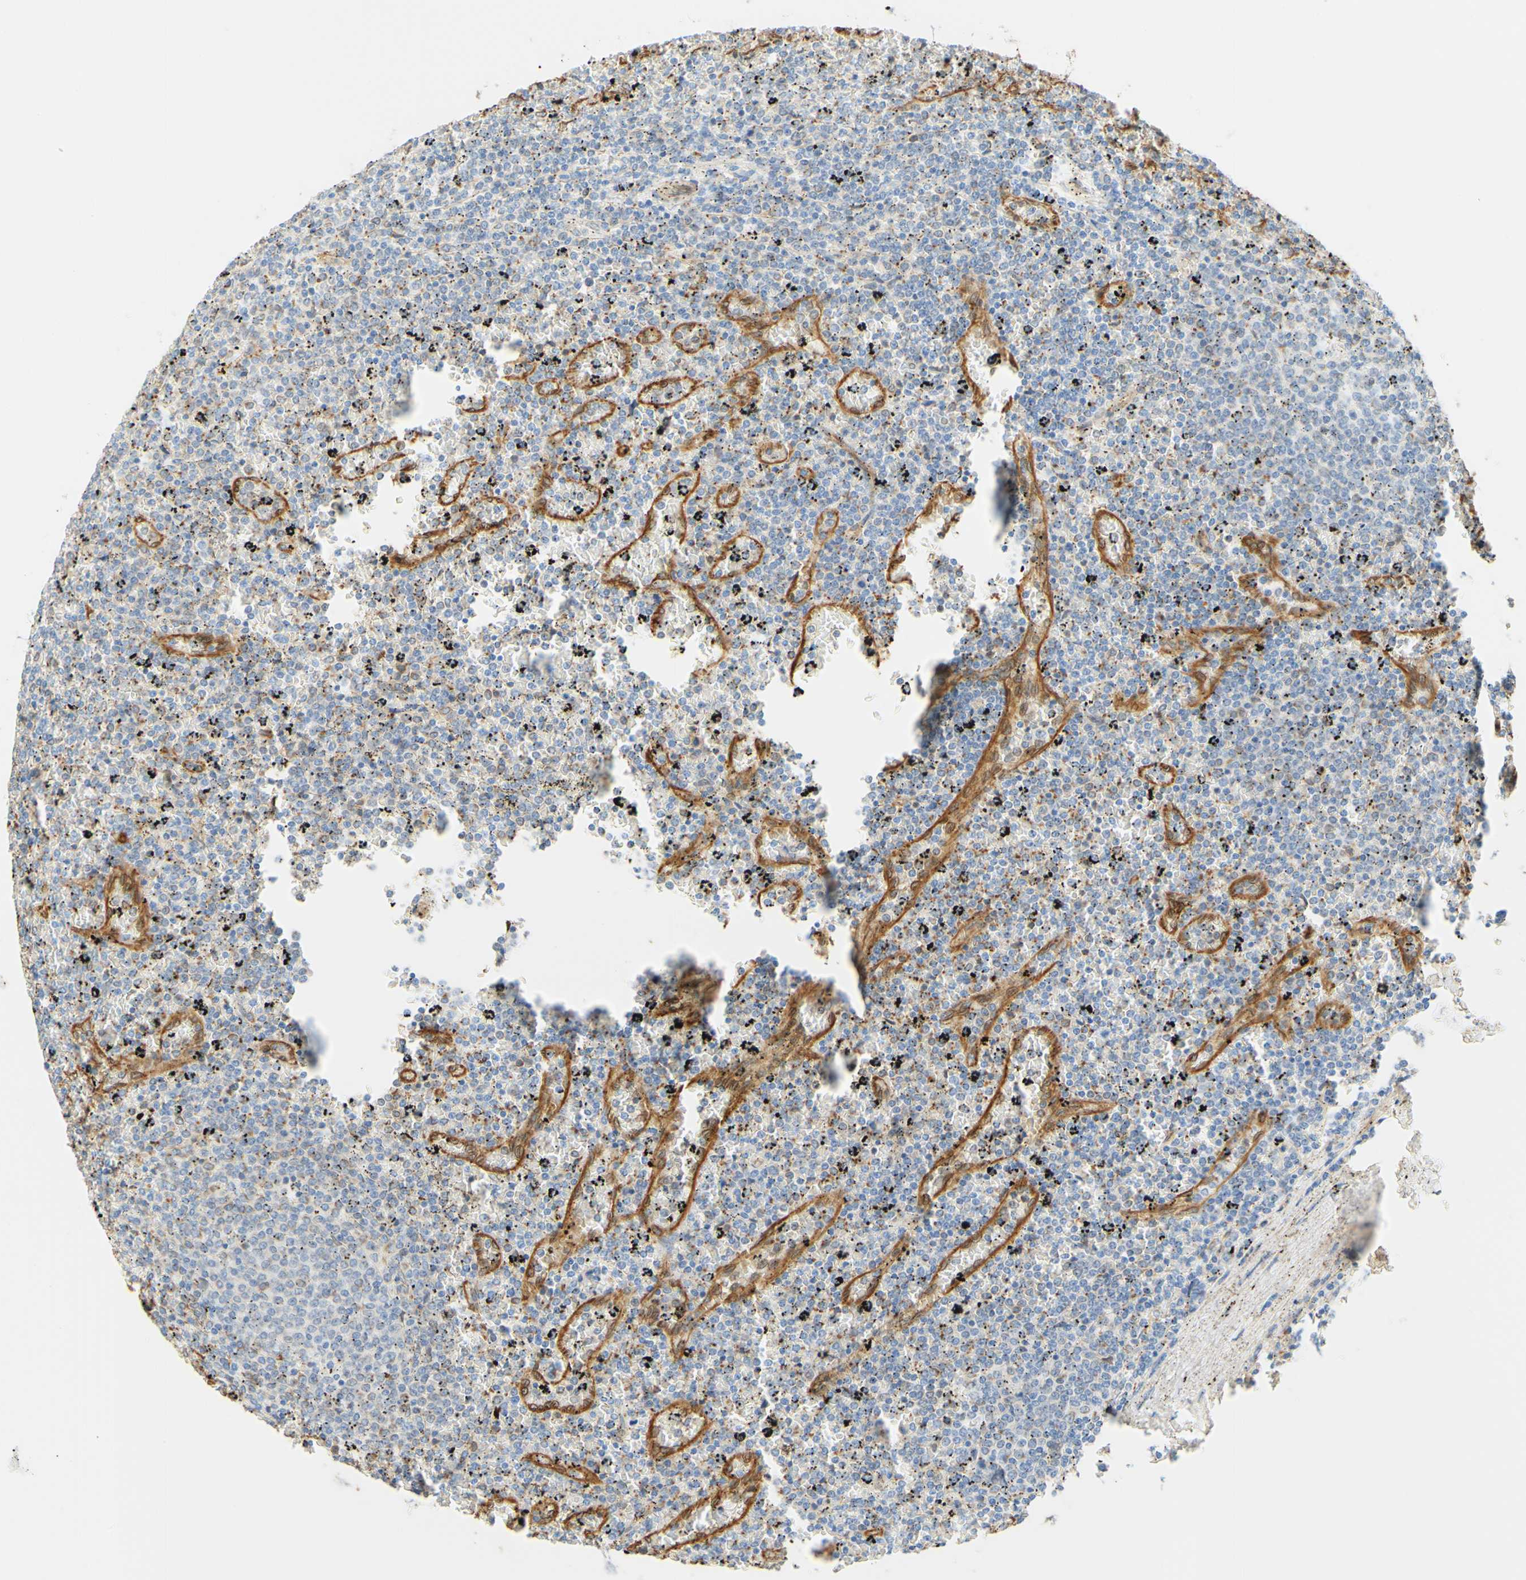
{"staining": {"intensity": "negative", "quantity": "none", "location": "none"}, "tissue": "lymphoma", "cell_type": "Tumor cells", "image_type": "cancer", "snomed": [{"axis": "morphology", "description": "Malignant lymphoma, non-Hodgkin's type, Low grade"}, {"axis": "topography", "description": "Spleen"}], "caption": "Malignant lymphoma, non-Hodgkin's type (low-grade) was stained to show a protein in brown. There is no significant positivity in tumor cells.", "gene": "ENDOD1", "patient": {"sex": "female", "age": 77}}